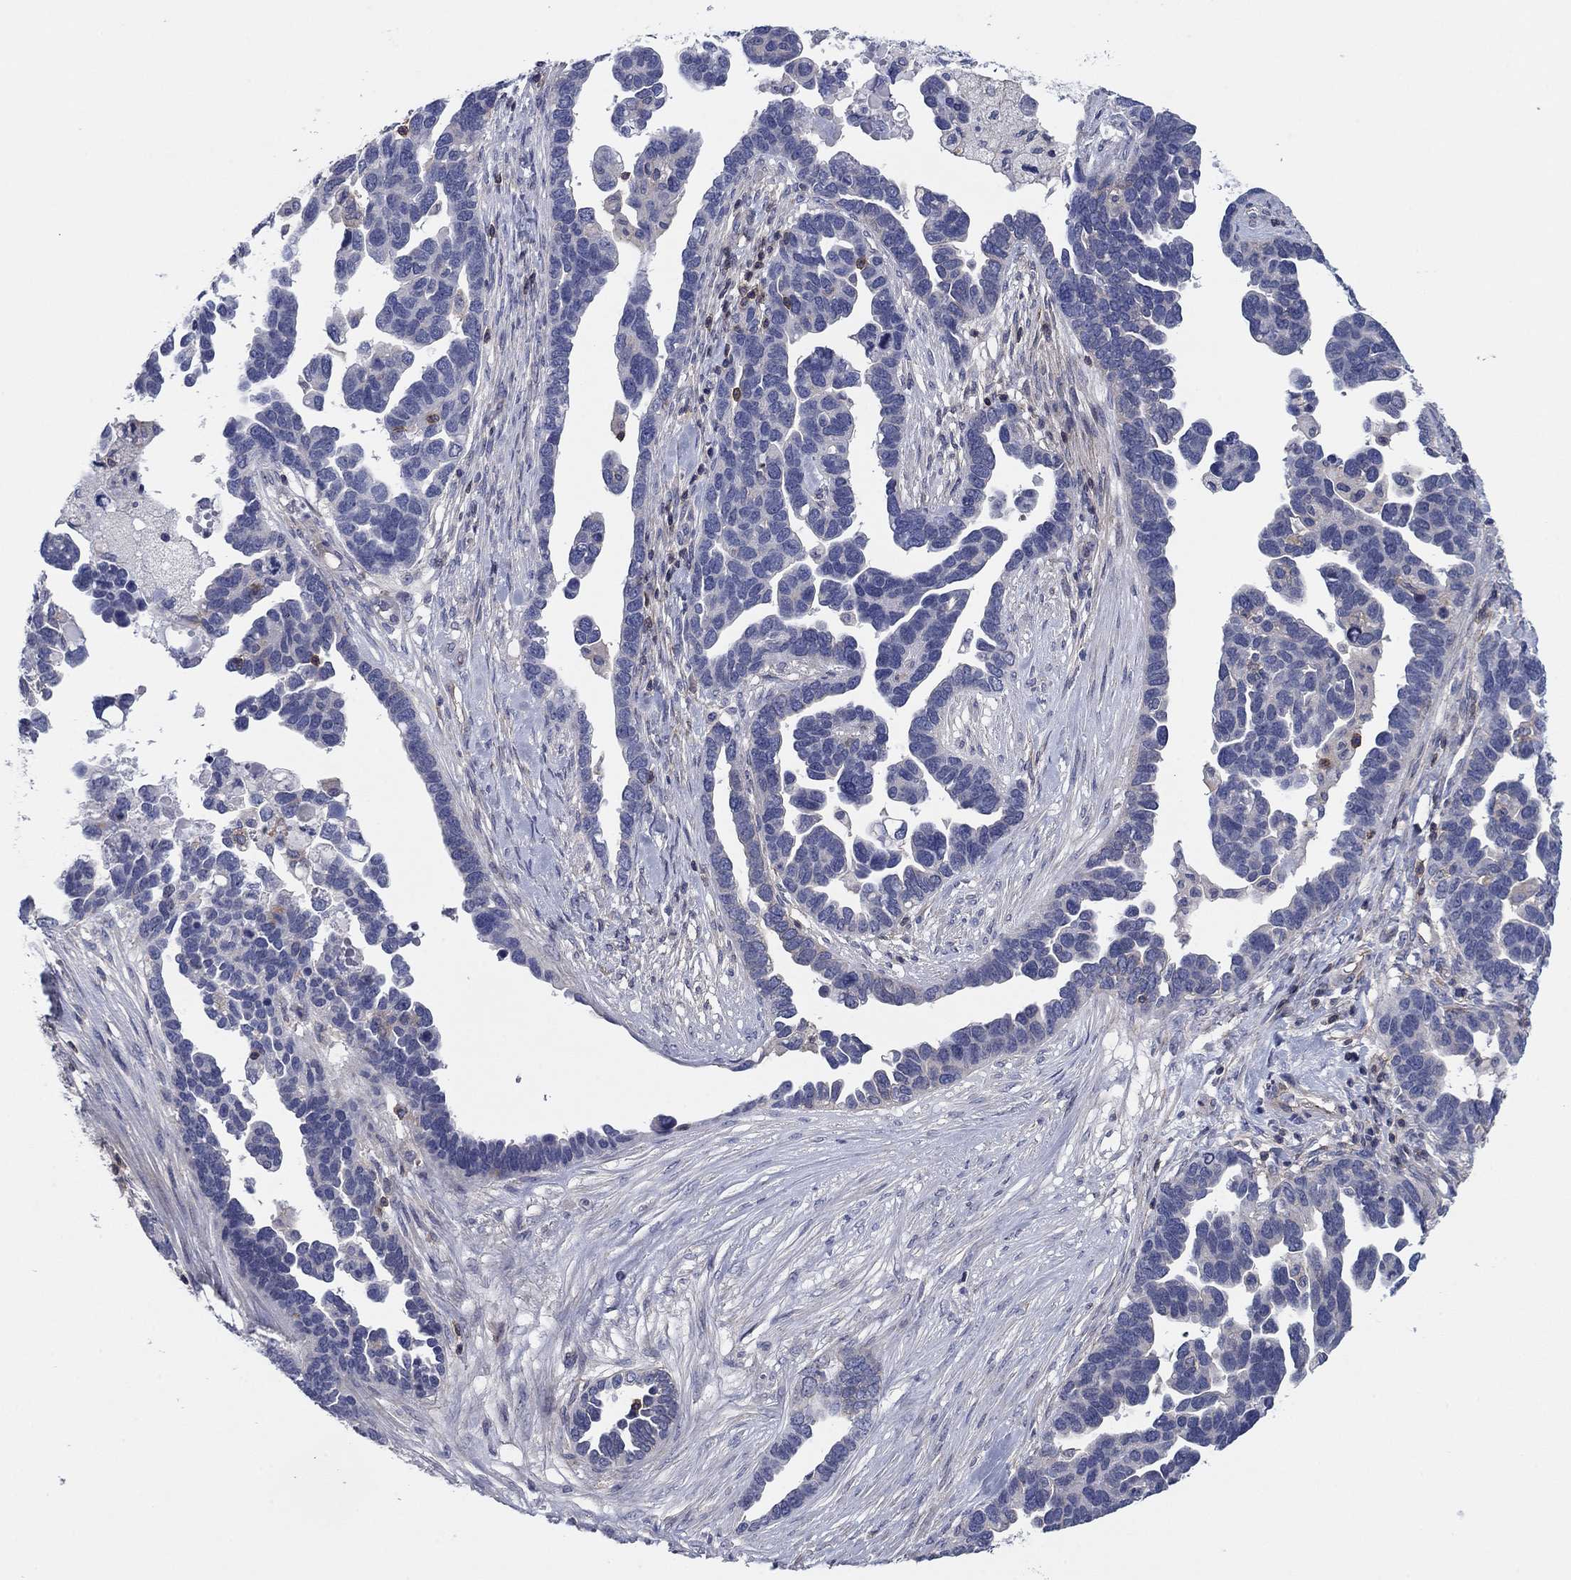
{"staining": {"intensity": "negative", "quantity": "none", "location": "none"}, "tissue": "ovarian cancer", "cell_type": "Tumor cells", "image_type": "cancer", "snomed": [{"axis": "morphology", "description": "Cystadenocarcinoma, serous, NOS"}, {"axis": "topography", "description": "Ovary"}], "caption": "Ovarian cancer was stained to show a protein in brown. There is no significant staining in tumor cells.", "gene": "PSD4", "patient": {"sex": "female", "age": 54}}